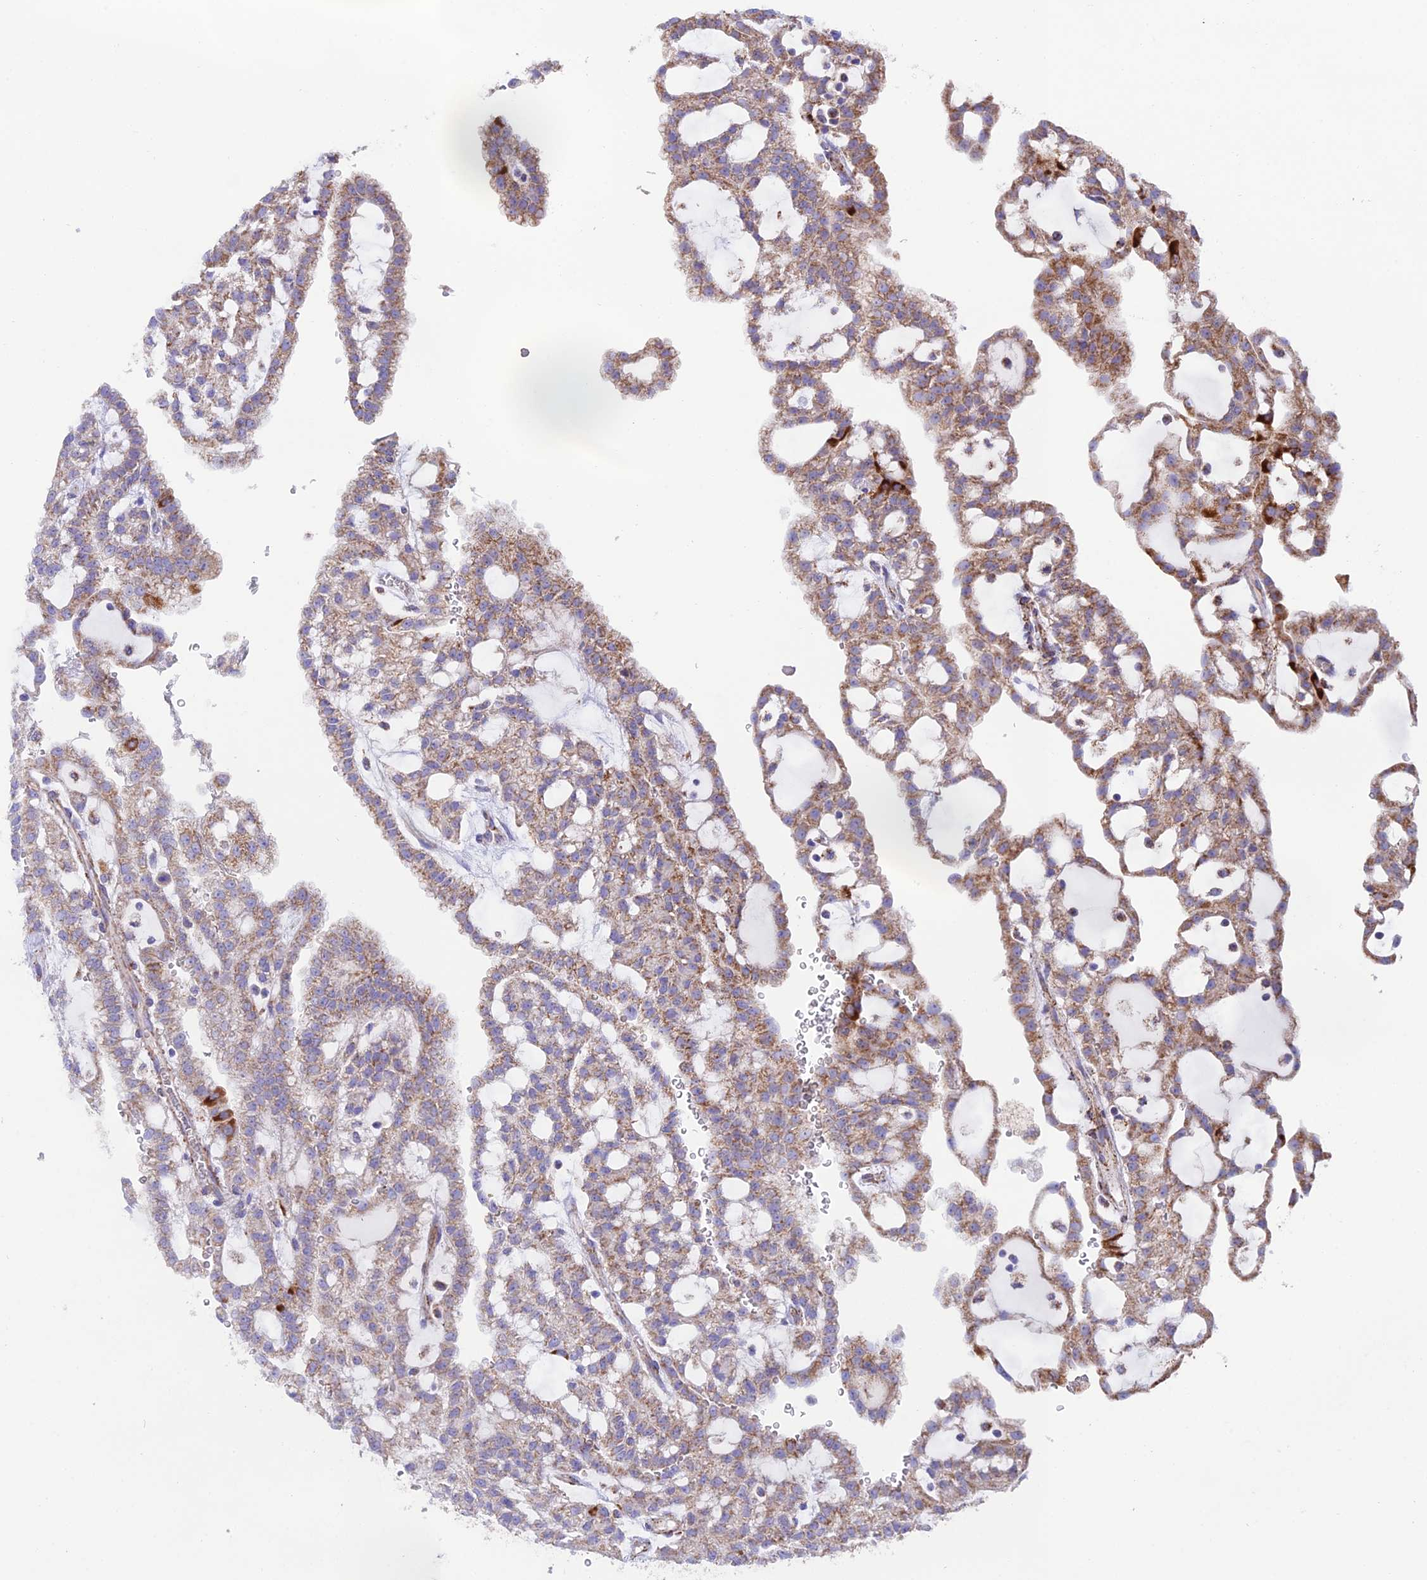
{"staining": {"intensity": "moderate", "quantity": ">75%", "location": "cytoplasmic/membranous"}, "tissue": "renal cancer", "cell_type": "Tumor cells", "image_type": "cancer", "snomed": [{"axis": "morphology", "description": "Adenocarcinoma, NOS"}, {"axis": "topography", "description": "Kidney"}], "caption": "Immunohistochemistry (IHC) staining of renal cancer, which displays medium levels of moderate cytoplasmic/membranous expression in about >75% of tumor cells indicating moderate cytoplasmic/membranous protein positivity. The staining was performed using DAB (3,3'-diaminobenzidine) (brown) for protein detection and nuclei were counterstained in hematoxylin (blue).", "gene": "HSDL2", "patient": {"sex": "male", "age": 63}}